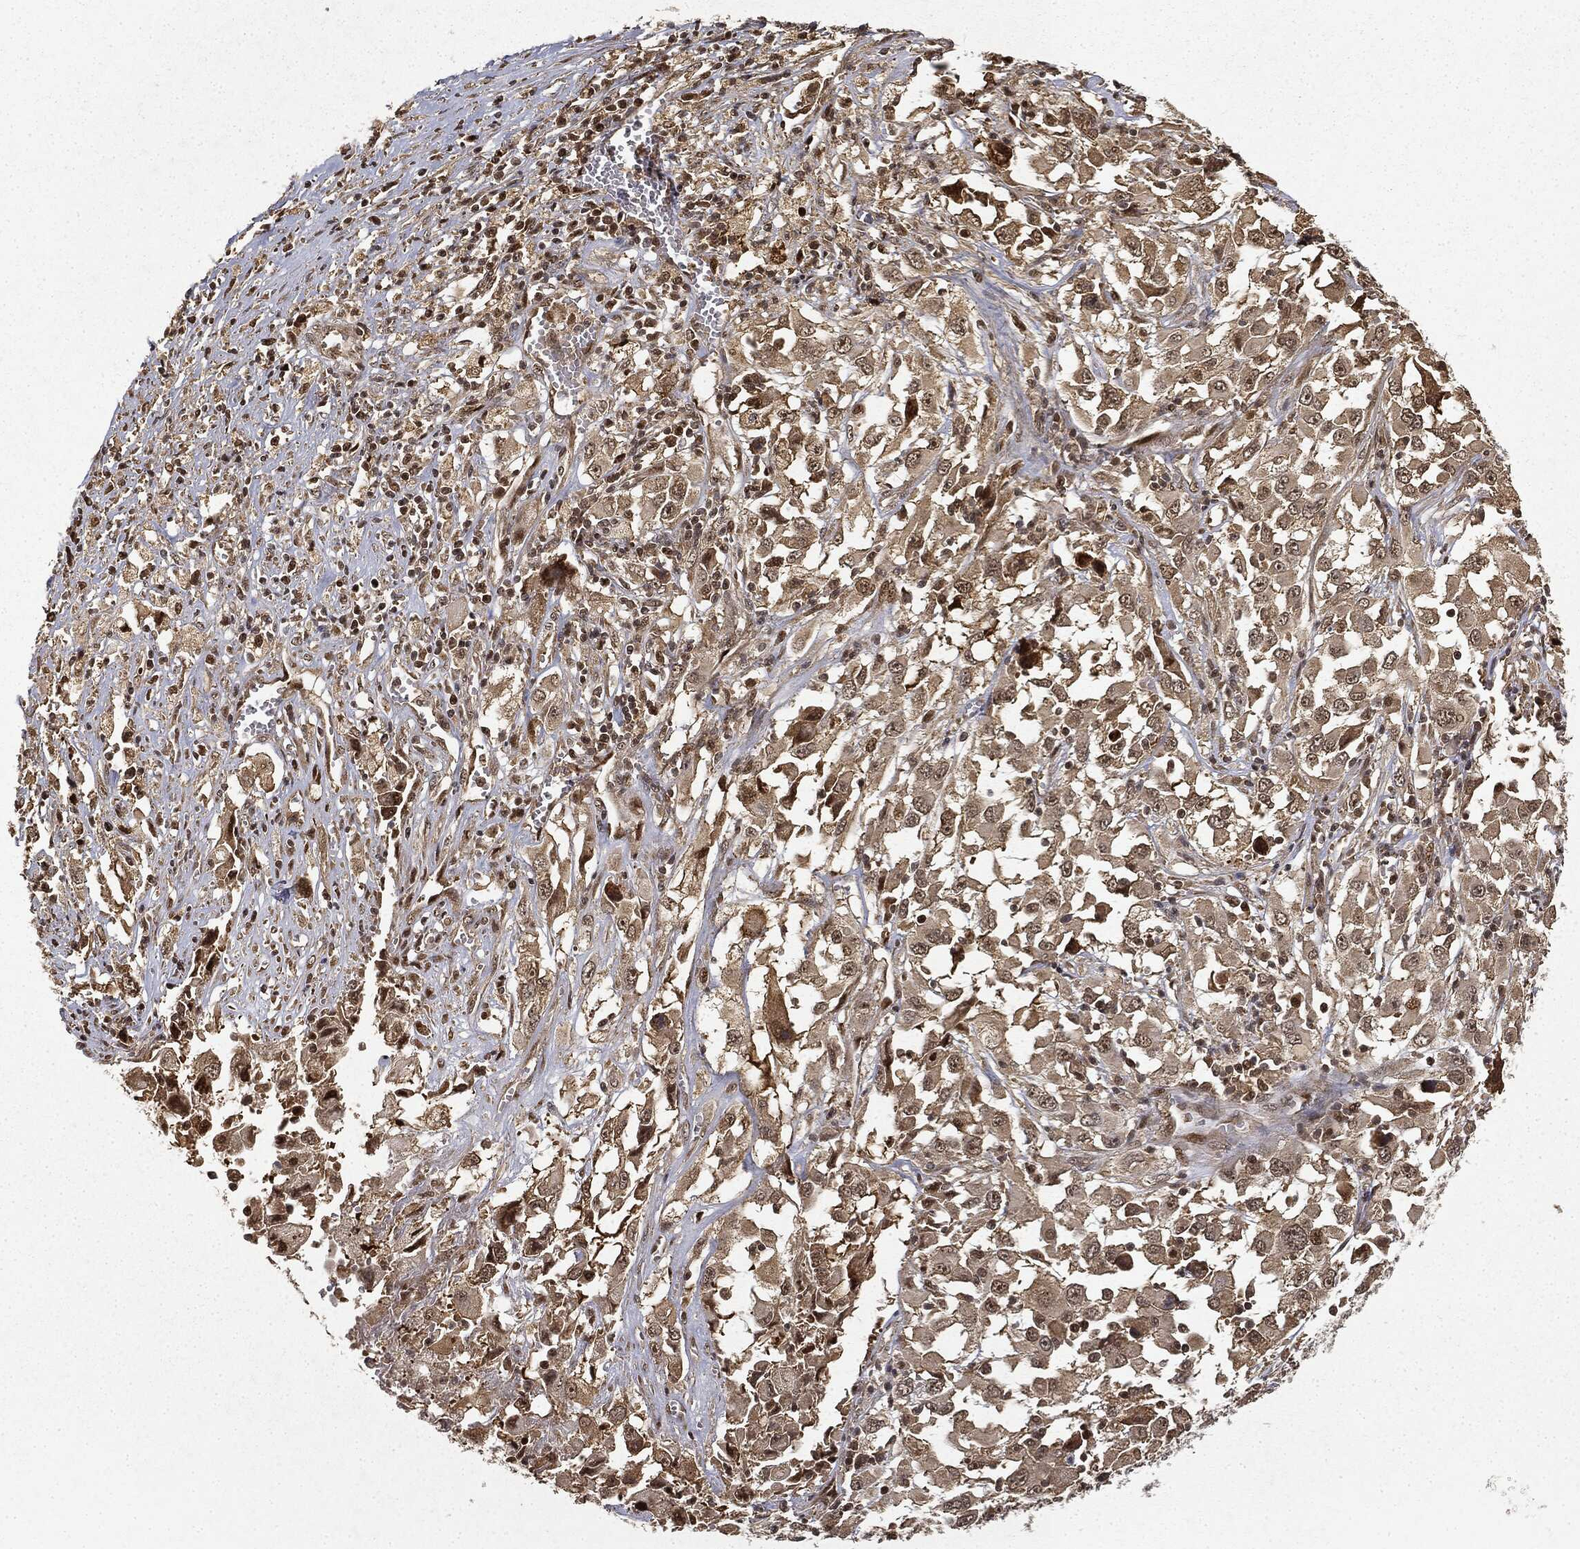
{"staining": {"intensity": "moderate", "quantity": ">75%", "location": "cytoplasmic/membranous,nuclear"}, "tissue": "melanoma", "cell_type": "Tumor cells", "image_type": "cancer", "snomed": [{"axis": "morphology", "description": "Malignant melanoma, Metastatic site"}, {"axis": "topography", "description": "Soft tissue"}], "caption": "Immunohistochemical staining of human melanoma displays moderate cytoplasmic/membranous and nuclear protein staining in about >75% of tumor cells. The staining is performed using DAB (3,3'-diaminobenzidine) brown chromogen to label protein expression. The nuclei are counter-stained blue using hematoxylin.", "gene": "ZNHIT6", "patient": {"sex": "male", "age": 50}}